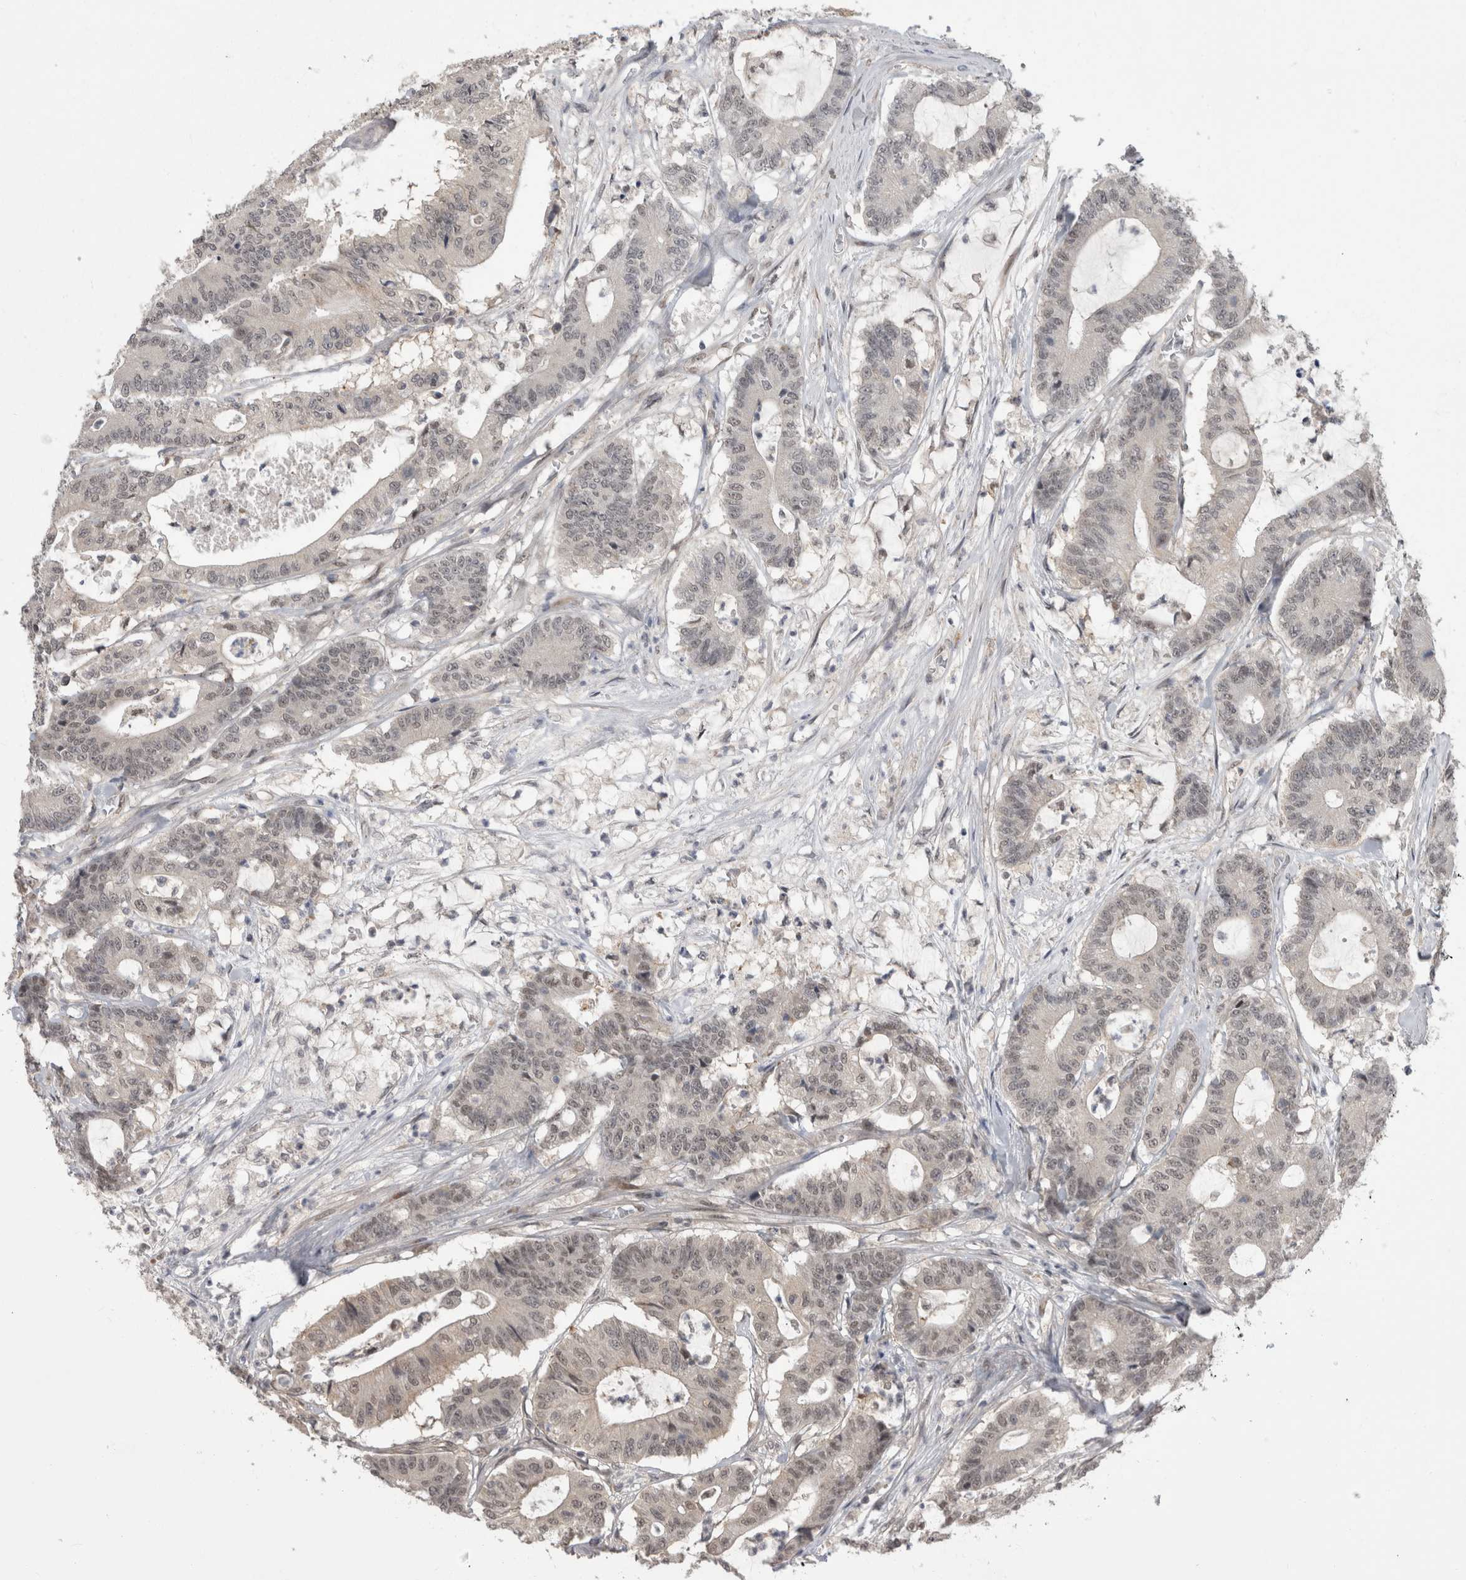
{"staining": {"intensity": "negative", "quantity": "none", "location": "none"}, "tissue": "colorectal cancer", "cell_type": "Tumor cells", "image_type": "cancer", "snomed": [{"axis": "morphology", "description": "Adenocarcinoma, NOS"}, {"axis": "topography", "description": "Colon"}], "caption": "A photomicrograph of adenocarcinoma (colorectal) stained for a protein demonstrates no brown staining in tumor cells. (DAB immunohistochemistry with hematoxylin counter stain).", "gene": "MTBP", "patient": {"sex": "female", "age": 84}}